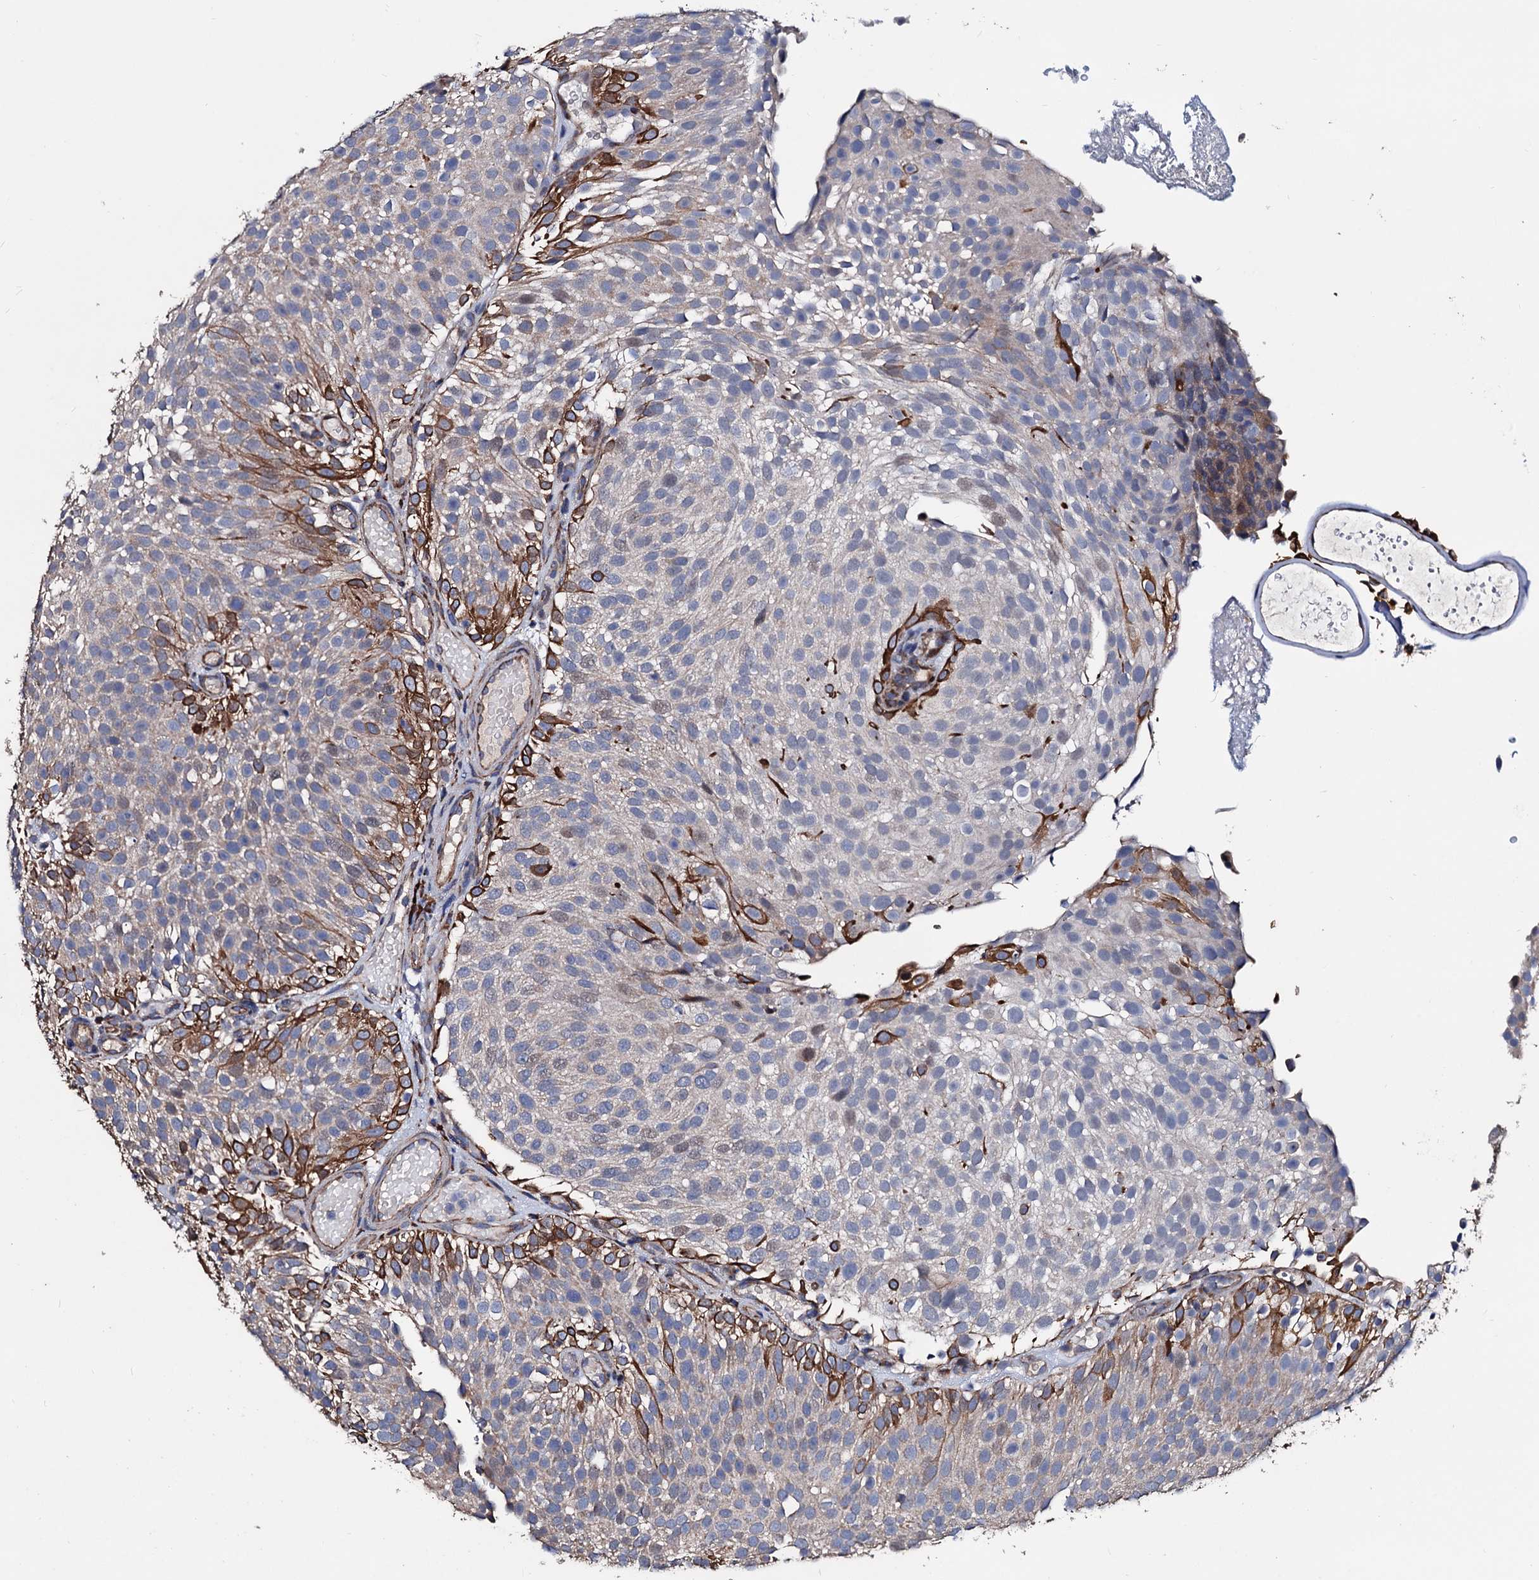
{"staining": {"intensity": "moderate", "quantity": "<25%", "location": "cytoplasmic/membranous"}, "tissue": "urothelial cancer", "cell_type": "Tumor cells", "image_type": "cancer", "snomed": [{"axis": "morphology", "description": "Urothelial carcinoma, Low grade"}, {"axis": "topography", "description": "Urinary bladder"}], "caption": "There is low levels of moderate cytoplasmic/membranous staining in tumor cells of urothelial cancer, as demonstrated by immunohistochemical staining (brown color).", "gene": "AKAP11", "patient": {"sex": "male", "age": 78}}